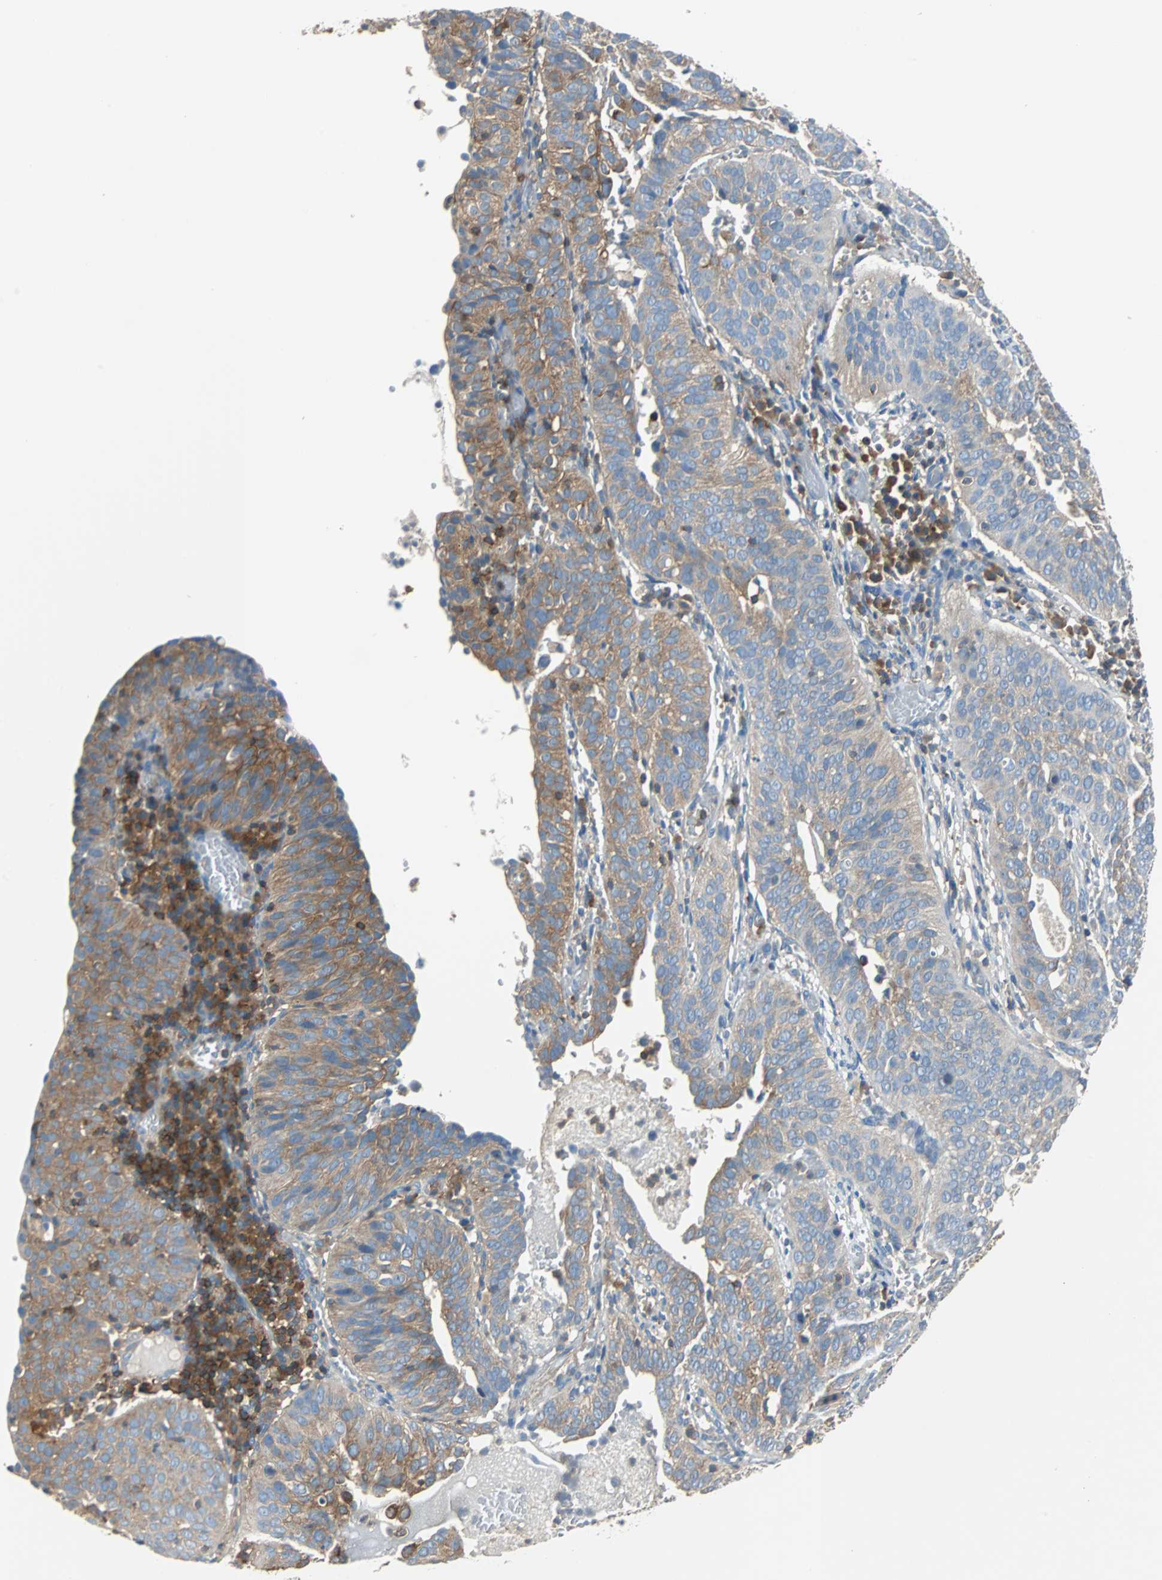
{"staining": {"intensity": "moderate", "quantity": ">75%", "location": "cytoplasmic/membranous"}, "tissue": "cervical cancer", "cell_type": "Tumor cells", "image_type": "cancer", "snomed": [{"axis": "morphology", "description": "Squamous cell carcinoma, NOS"}, {"axis": "topography", "description": "Cervix"}], "caption": "This photomicrograph shows IHC staining of human cervical squamous cell carcinoma, with medium moderate cytoplasmic/membranous expression in about >75% of tumor cells.", "gene": "TSC22D4", "patient": {"sex": "female", "age": 39}}